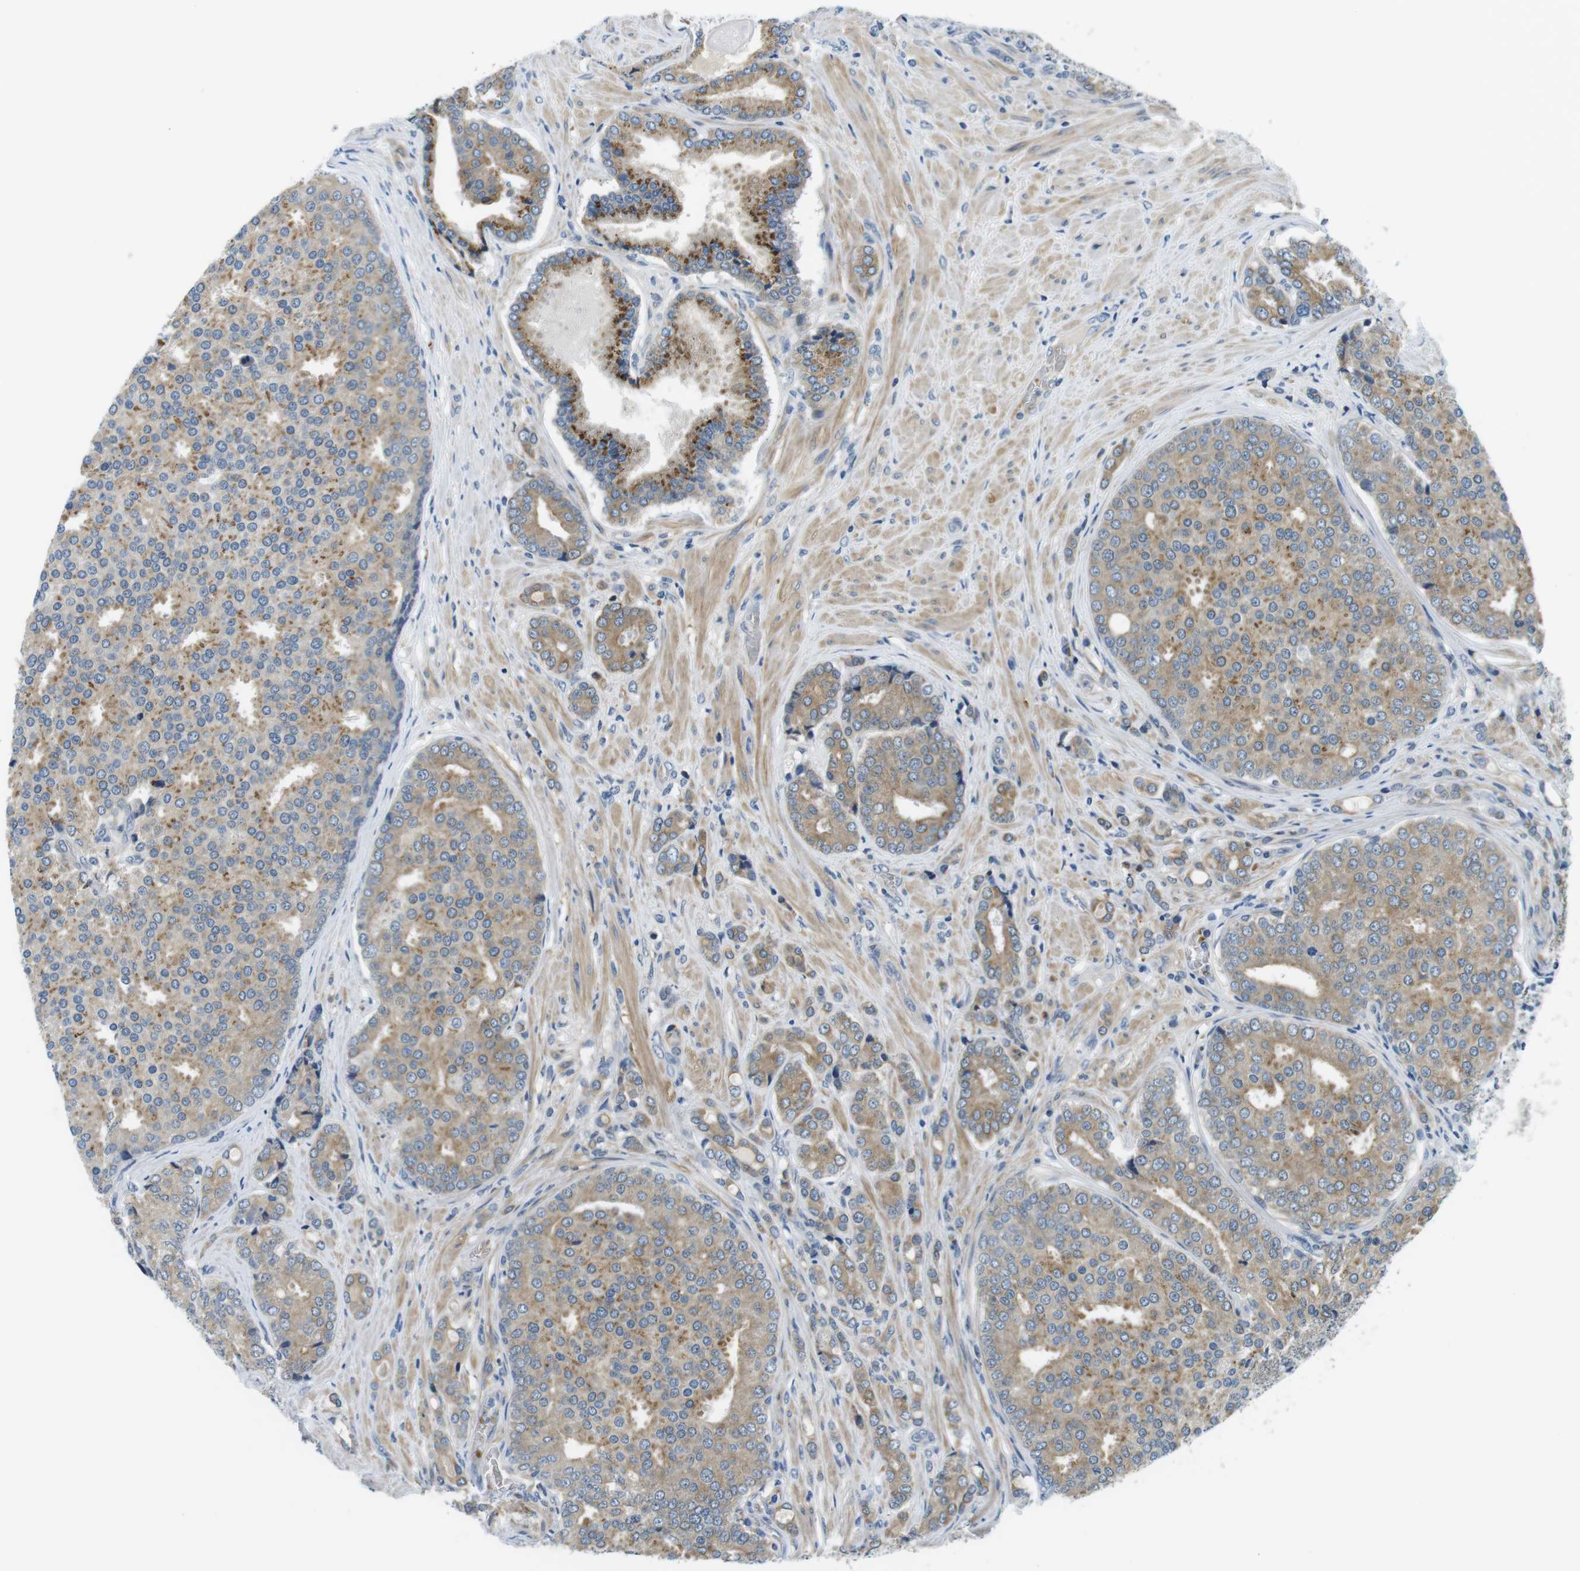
{"staining": {"intensity": "moderate", "quantity": ">75%", "location": "cytoplasmic/membranous"}, "tissue": "prostate cancer", "cell_type": "Tumor cells", "image_type": "cancer", "snomed": [{"axis": "morphology", "description": "Adenocarcinoma, High grade"}, {"axis": "topography", "description": "Prostate"}], "caption": "Human prostate high-grade adenocarcinoma stained for a protein (brown) reveals moderate cytoplasmic/membranous positive expression in approximately >75% of tumor cells.", "gene": "WSCD1", "patient": {"sex": "male", "age": 50}}